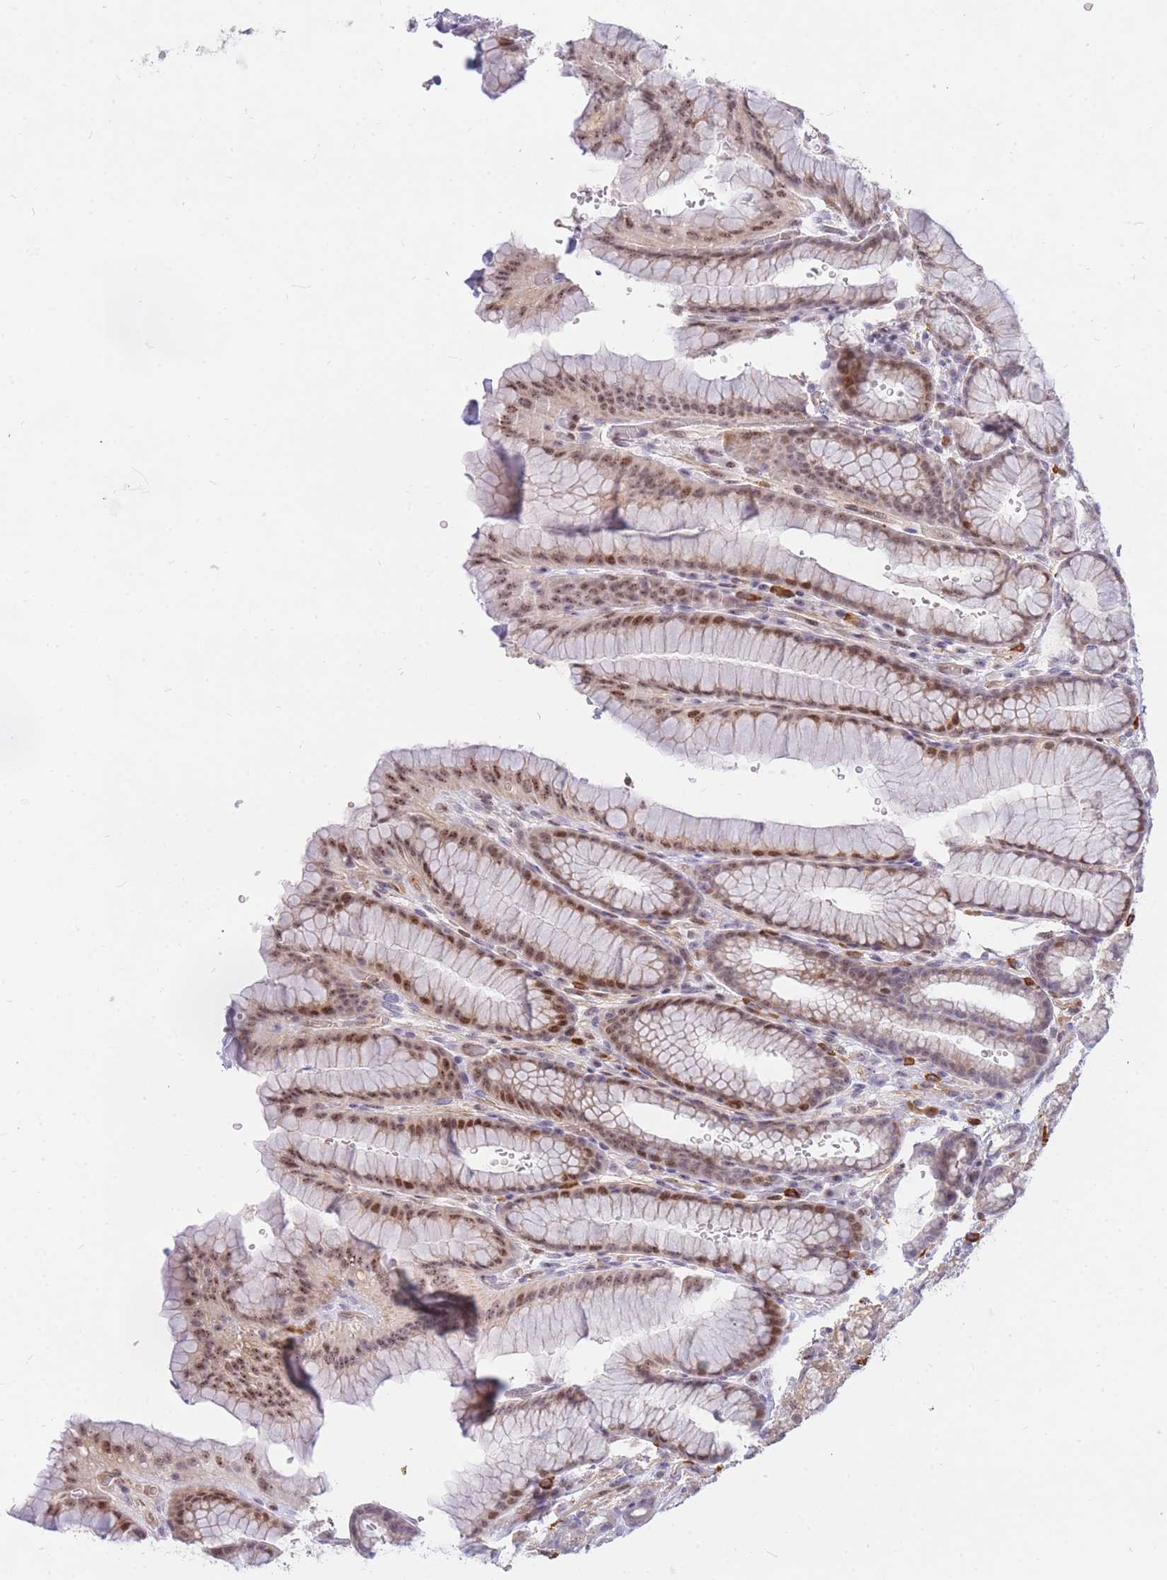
{"staining": {"intensity": "moderate", "quantity": ">75%", "location": "cytoplasmic/membranous,nuclear"}, "tissue": "stomach", "cell_type": "Glandular cells", "image_type": "normal", "snomed": [{"axis": "morphology", "description": "Normal tissue, NOS"}, {"axis": "morphology", "description": "Adenocarcinoma, NOS"}, {"axis": "topography", "description": "Stomach"}], "caption": "Unremarkable stomach reveals moderate cytoplasmic/membranous,nuclear positivity in about >75% of glandular cells, visualized by immunohistochemistry.", "gene": "TLE2", "patient": {"sex": "male", "age": 57}}